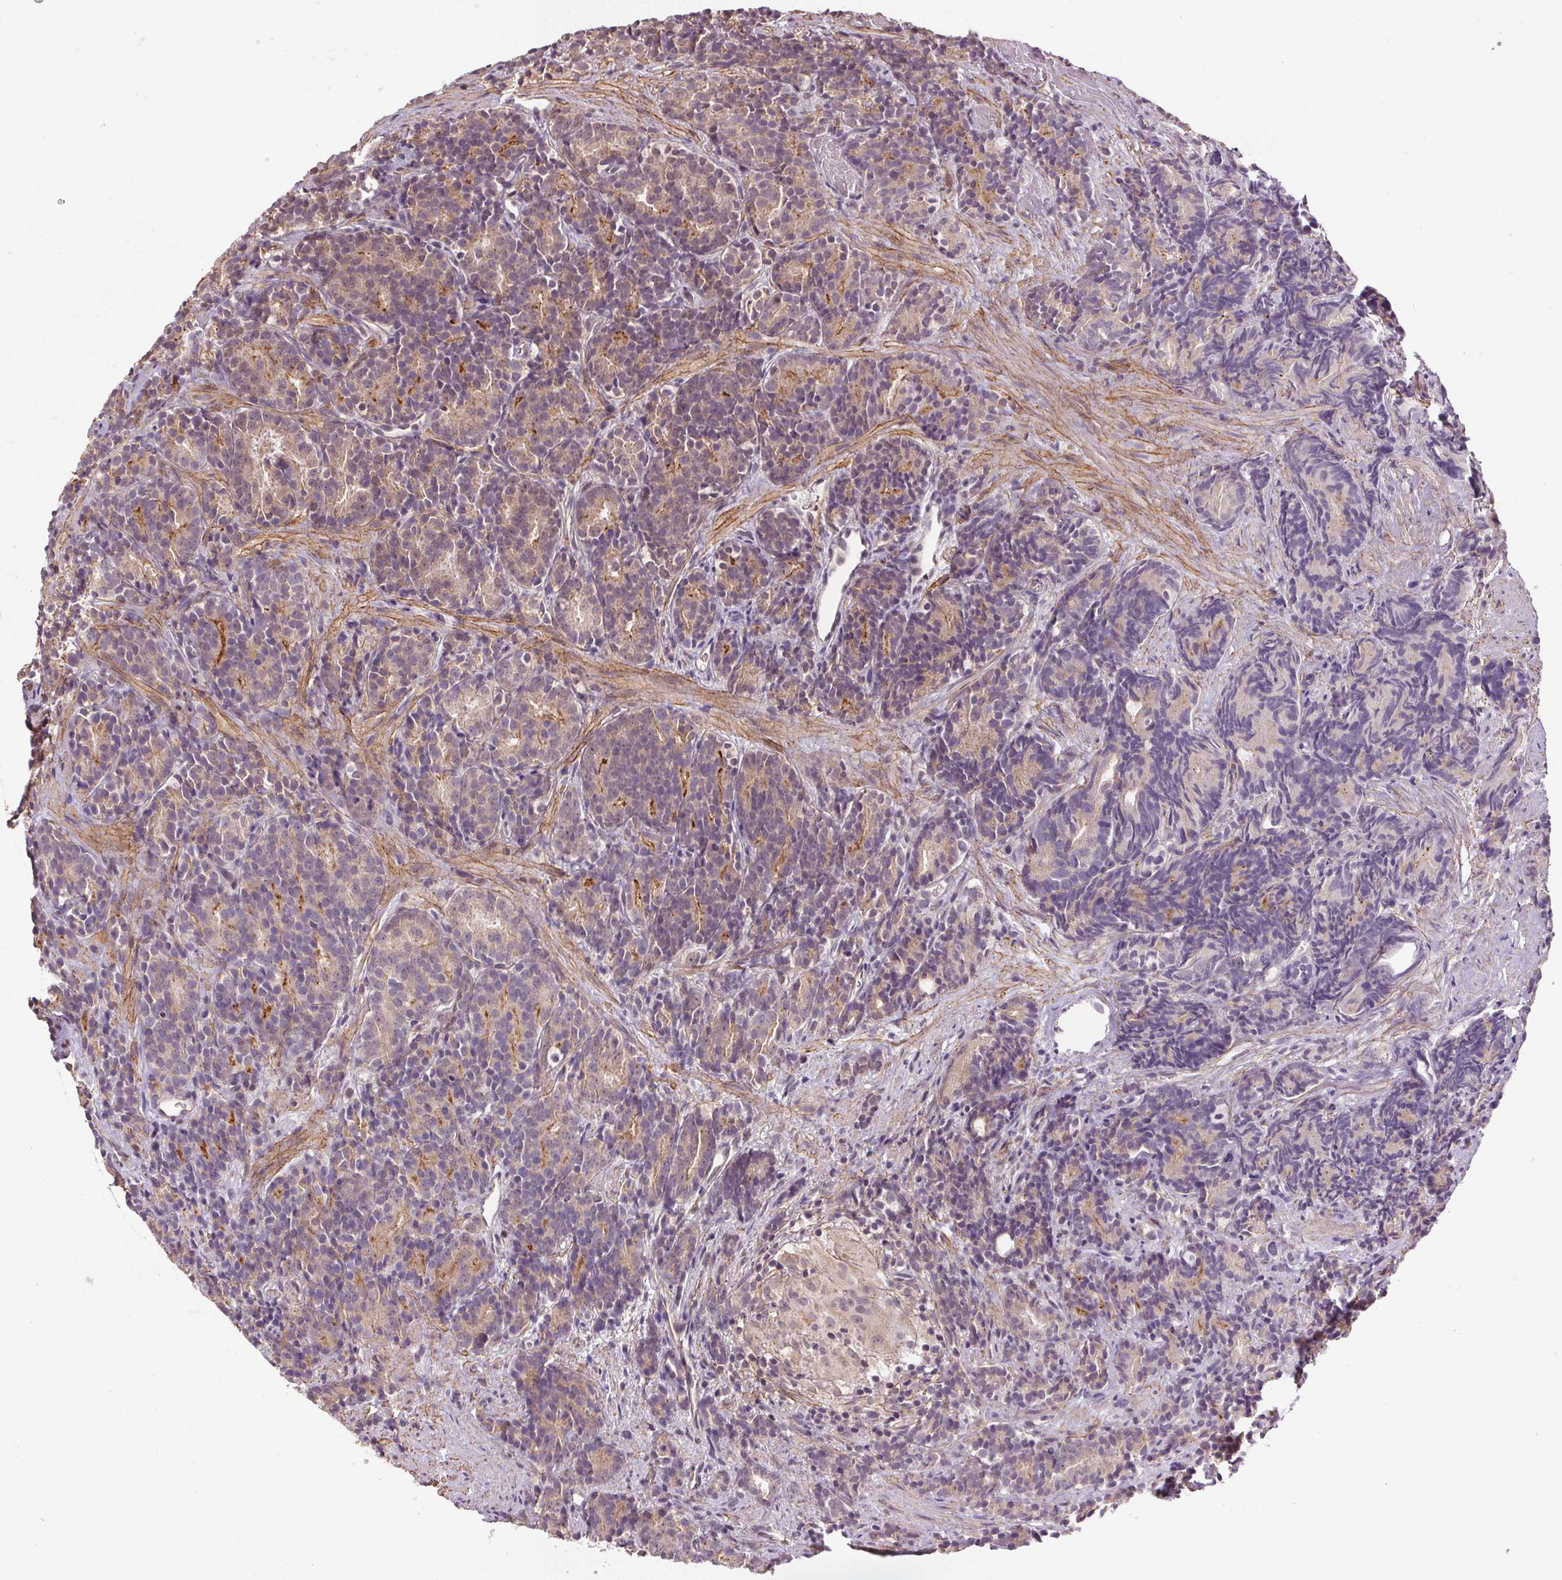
{"staining": {"intensity": "negative", "quantity": "none", "location": "none"}, "tissue": "prostate cancer", "cell_type": "Tumor cells", "image_type": "cancer", "snomed": [{"axis": "morphology", "description": "Adenocarcinoma, High grade"}, {"axis": "topography", "description": "Prostate"}], "caption": "This photomicrograph is of prostate cancer (high-grade adenocarcinoma) stained with immunohistochemistry (IHC) to label a protein in brown with the nuclei are counter-stained blue. There is no expression in tumor cells. Brightfield microscopy of IHC stained with DAB (3,3'-diaminobenzidine) (brown) and hematoxylin (blue), captured at high magnification.", "gene": "KIAA0232", "patient": {"sex": "male", "age": 84}}